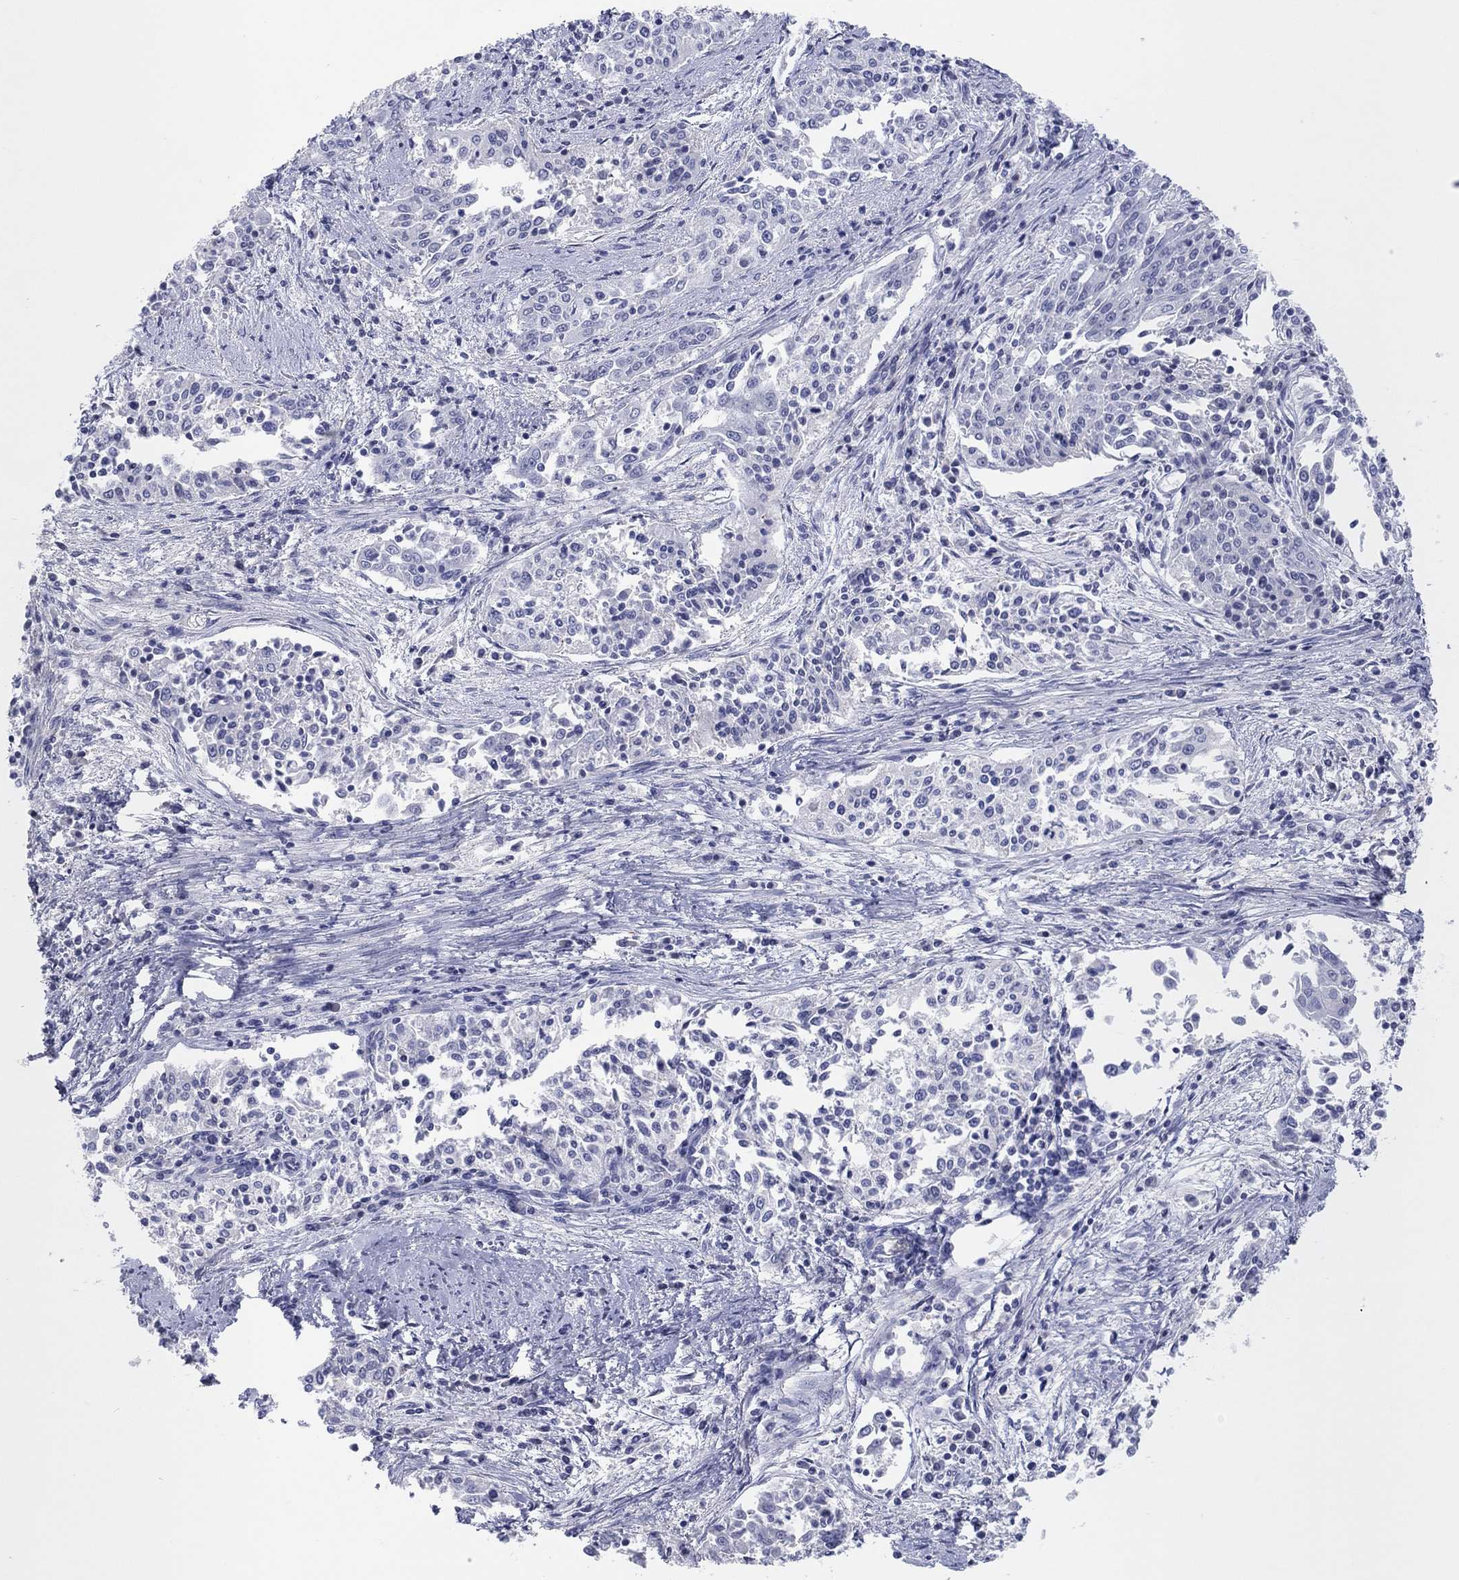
{"staining": {"intensity": "negative", "quantity": "none", "location": "none"}, "tissue": "cervical cancer", "cell_type": "Tumor cells", "image_type": "cancer", "snomed": [{"axis": "morphology", "description": "Squamous cell carcinoma, NOS"}, {"axis": "topography", "description": "Cervix"}], "caption": "Photomicrograph shows no protein positivity in tumor cells of squamous cell carcinoma (cervical) tissue.", "gene": "CPNE6", "patient": {"sex": "female", "age": 41}}